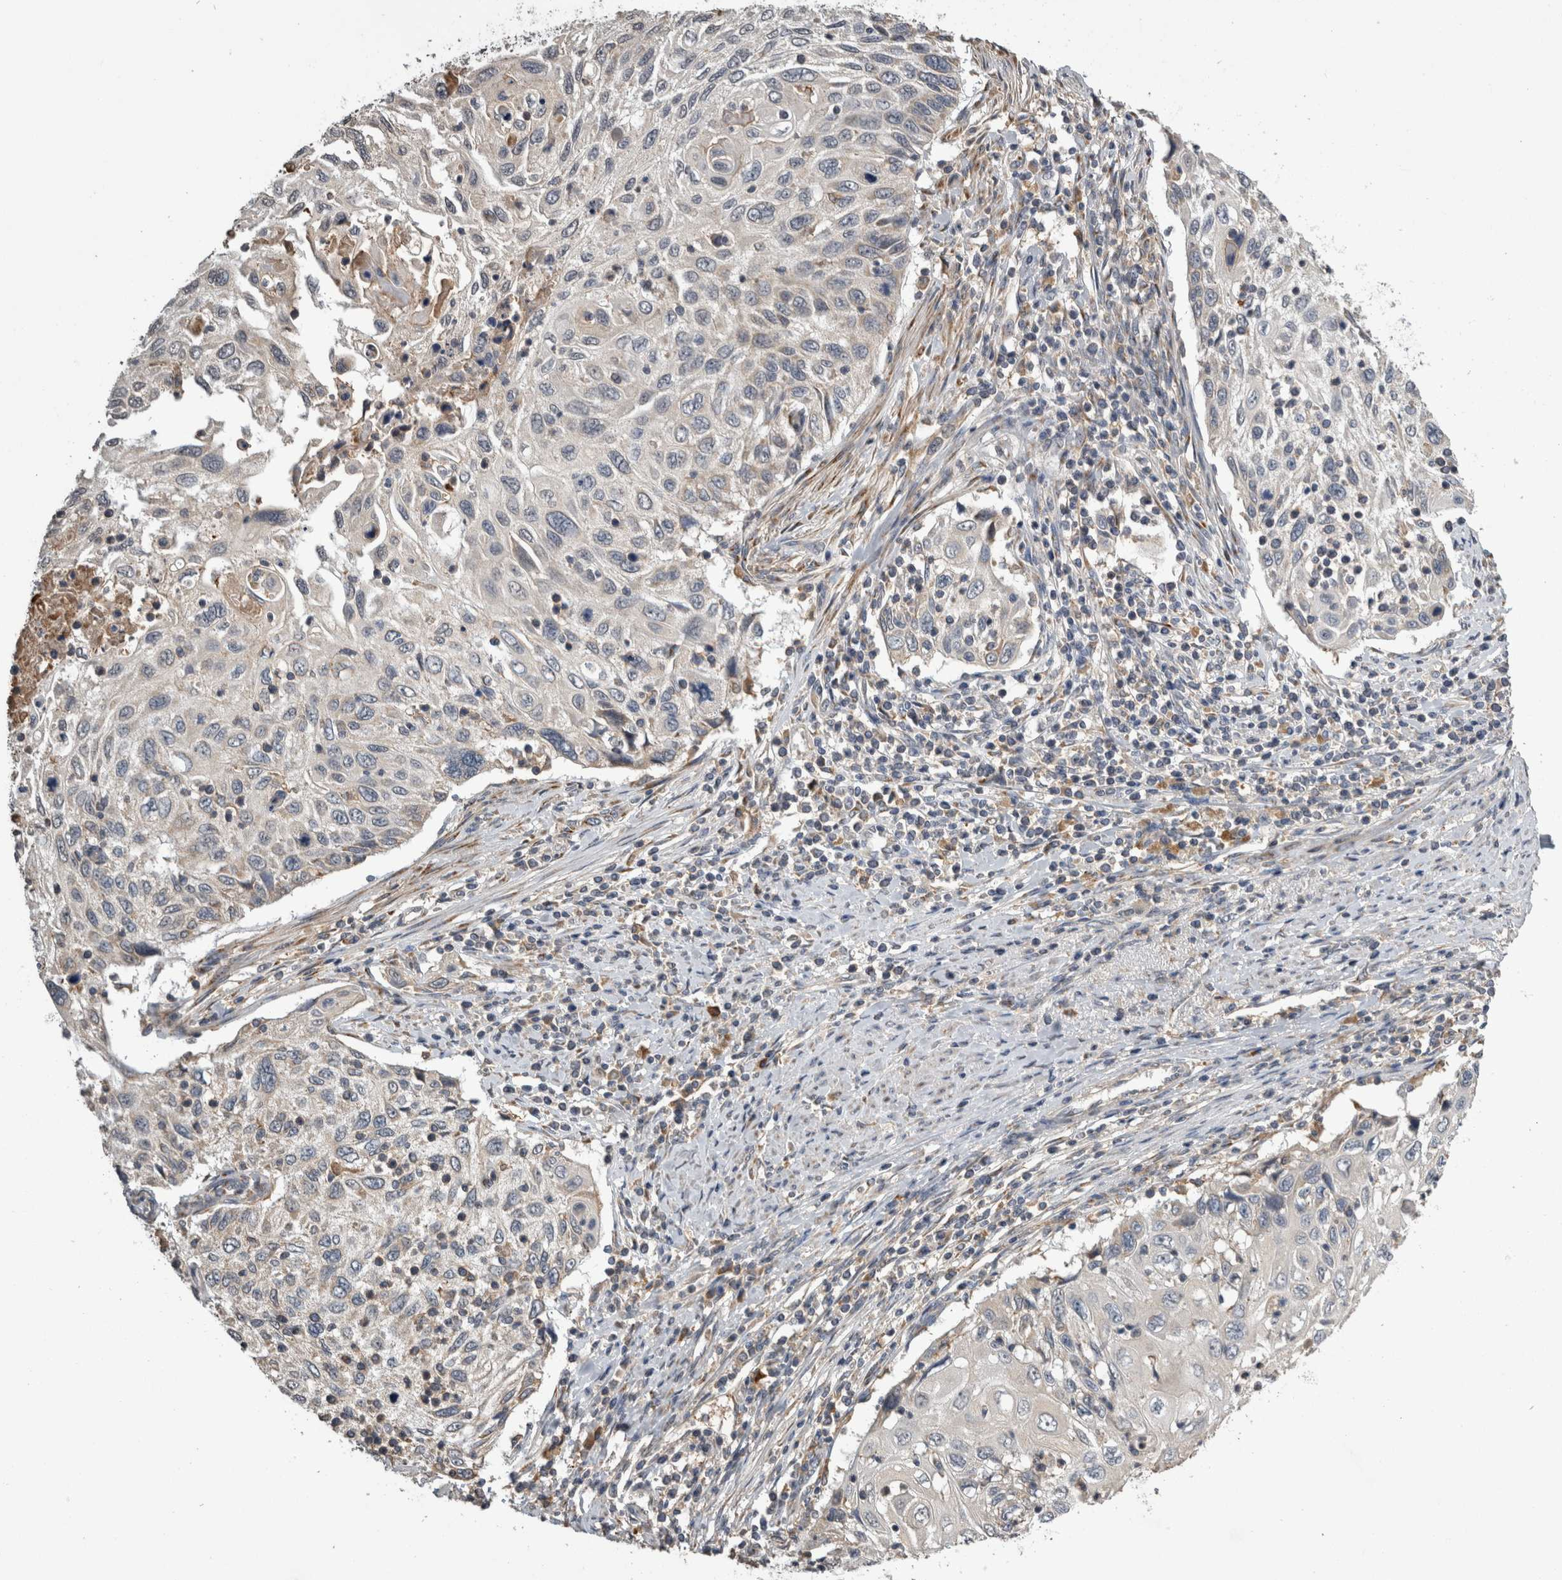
{"staining": {"intensity": "negative", "quantity": "none", "location": "none"}, "tissue": "cervical cancer", "cell_type": "Tumor cells", "image_type": "cancer", "snomed": [{"axis": "morphology", "description": "Squamous cell carcinoma, NOS"}, {"axis": "topography", "description": "Cervix"}], "caption": "A photomicrograph of human cervical cancer is negative for staining in tumor cells.", "gene": "ANXA13", "patient": {"sex": "female", "age": 70}}